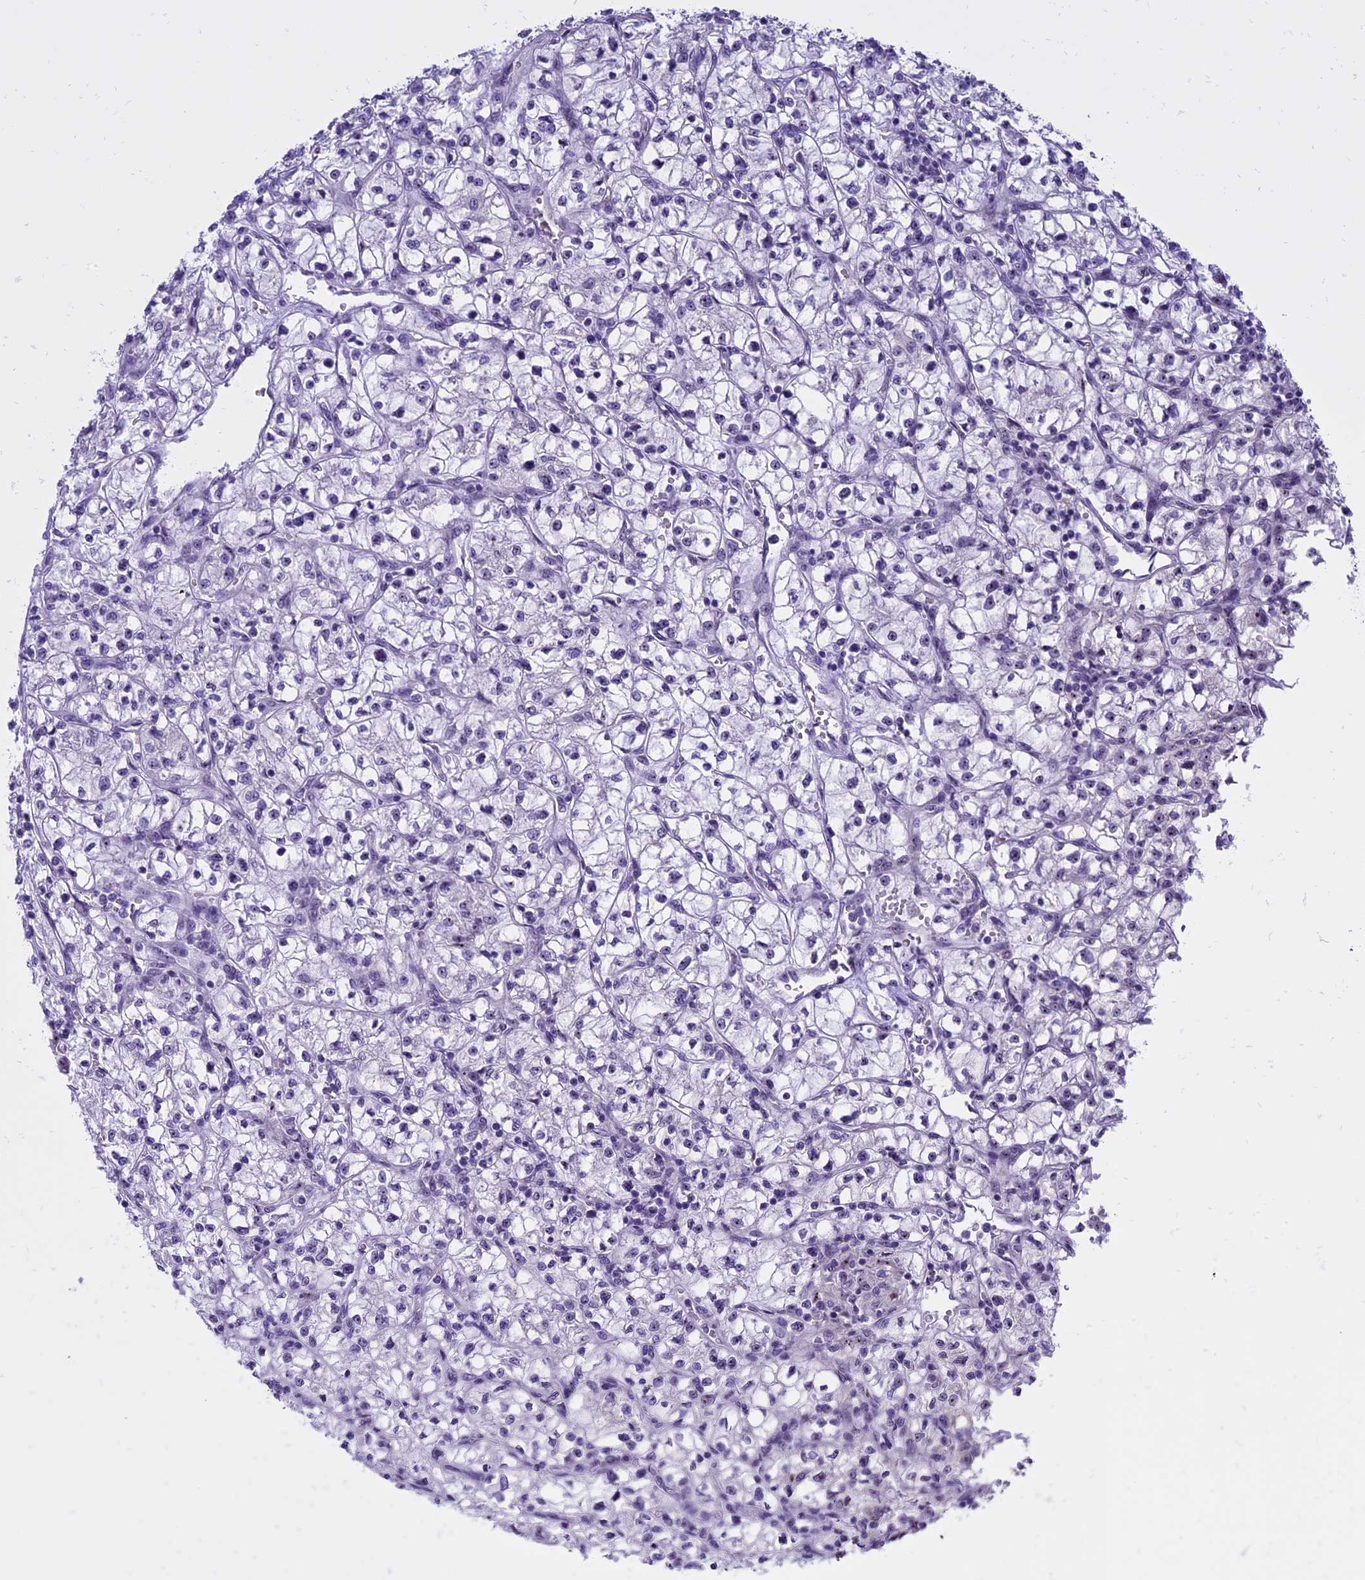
{"staining": {"intensity": "negative", "quantity": "none", "location": "none"}, "tissue": "renal cancer", "cell_type": "Tumor cells", "image_type": "cancer", "snomed": [{"axis": "morphology", "description": "Adenocarcinoma, NOS"}, {"axis": "topography", "description": "Kidney"}], "caption": "Tumor cells are negative for protein expression in human renal adenocarcinoma.", "gene": "TBL3", "patient": {"sex": "female", "age": 64}}